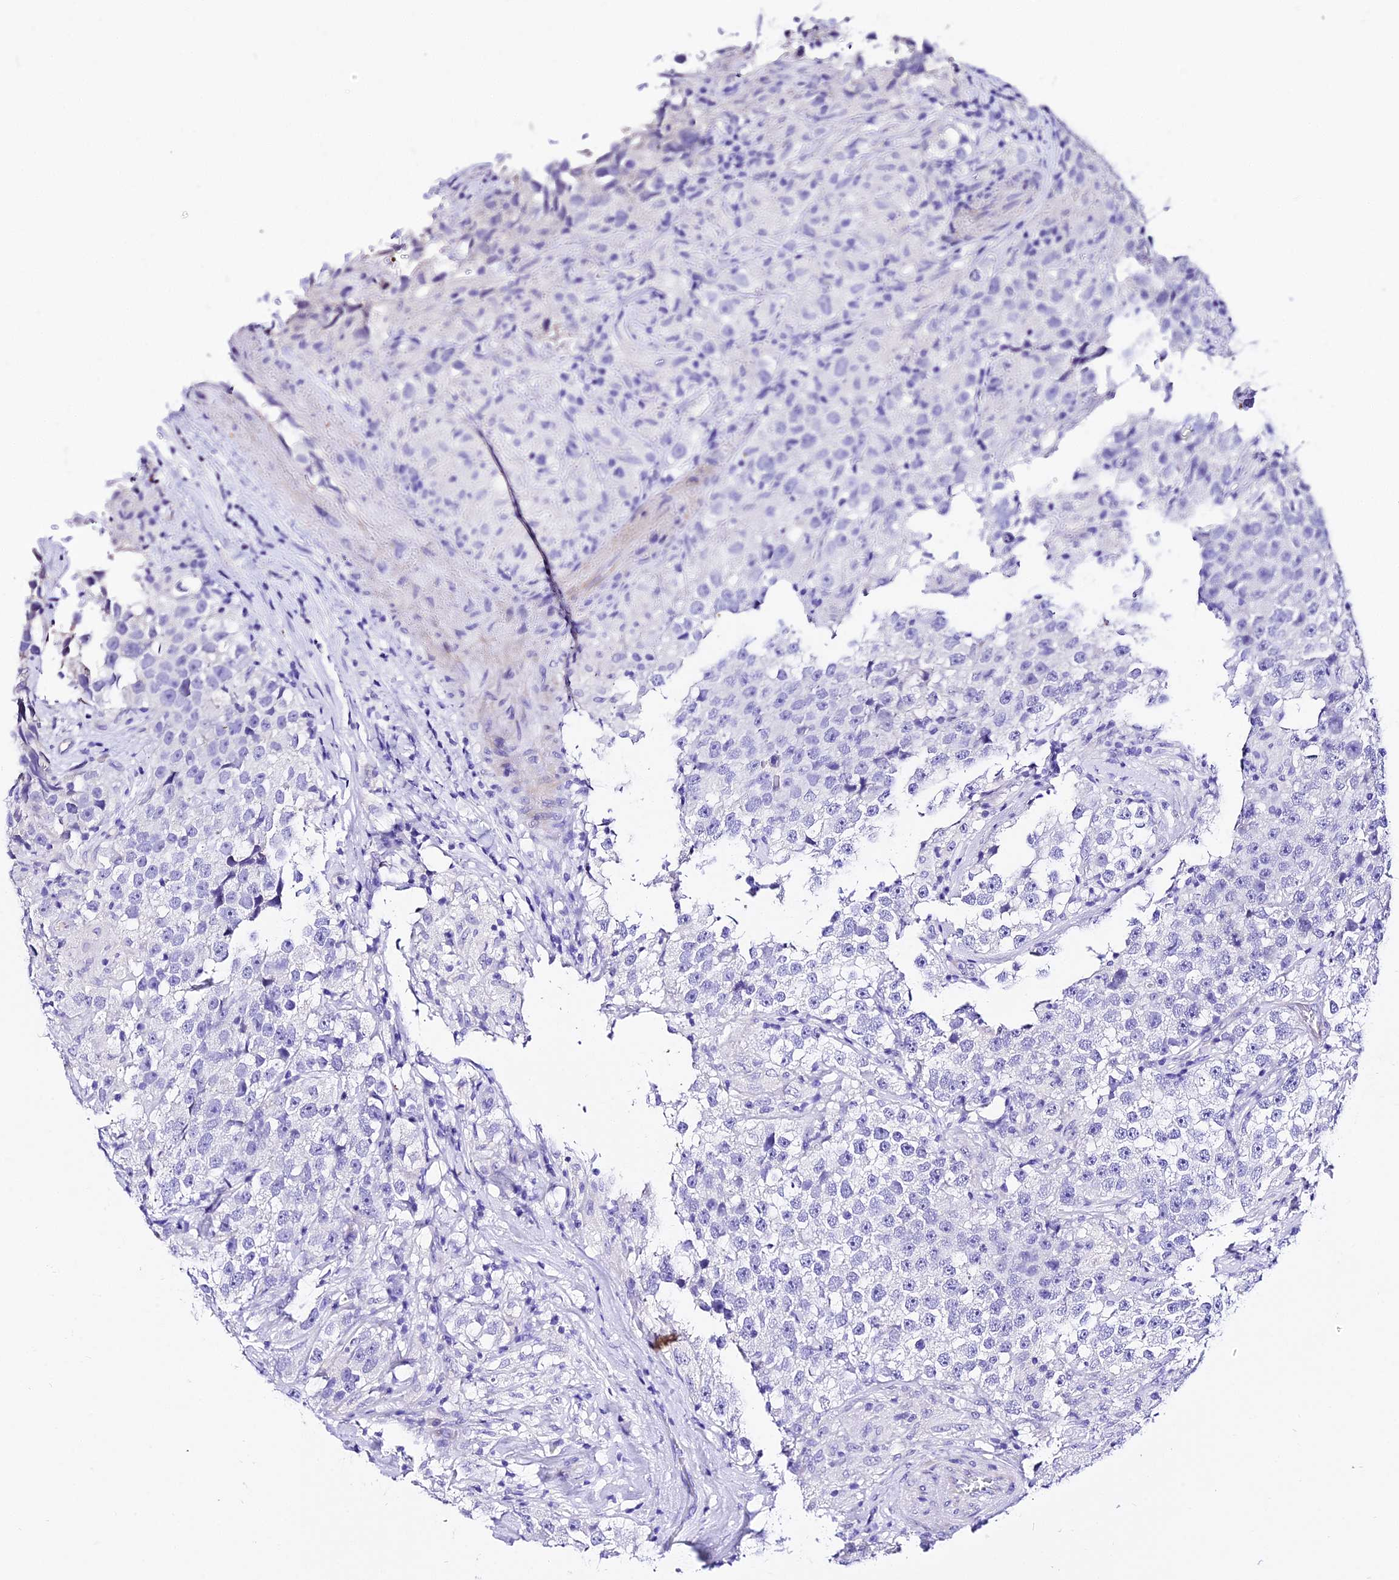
{"staining": {"intensity": "negative", "quantity": "none", "location": "none"}, "tissue": "testis cancer", "cell_type": "Tumor cells", "image_type": "cancer", "snomed": [{"axis": "morphology", "description": "Seminoma, NOS"}, {"axis": "topography", "description": "Testis"}], "caption": "Seminoma (testis) was stained to show a protein in brown. There is no significant positivity in tumor cells.", "gene": "DEFB106A", "patient": {"sex": "male", "age": 46}}